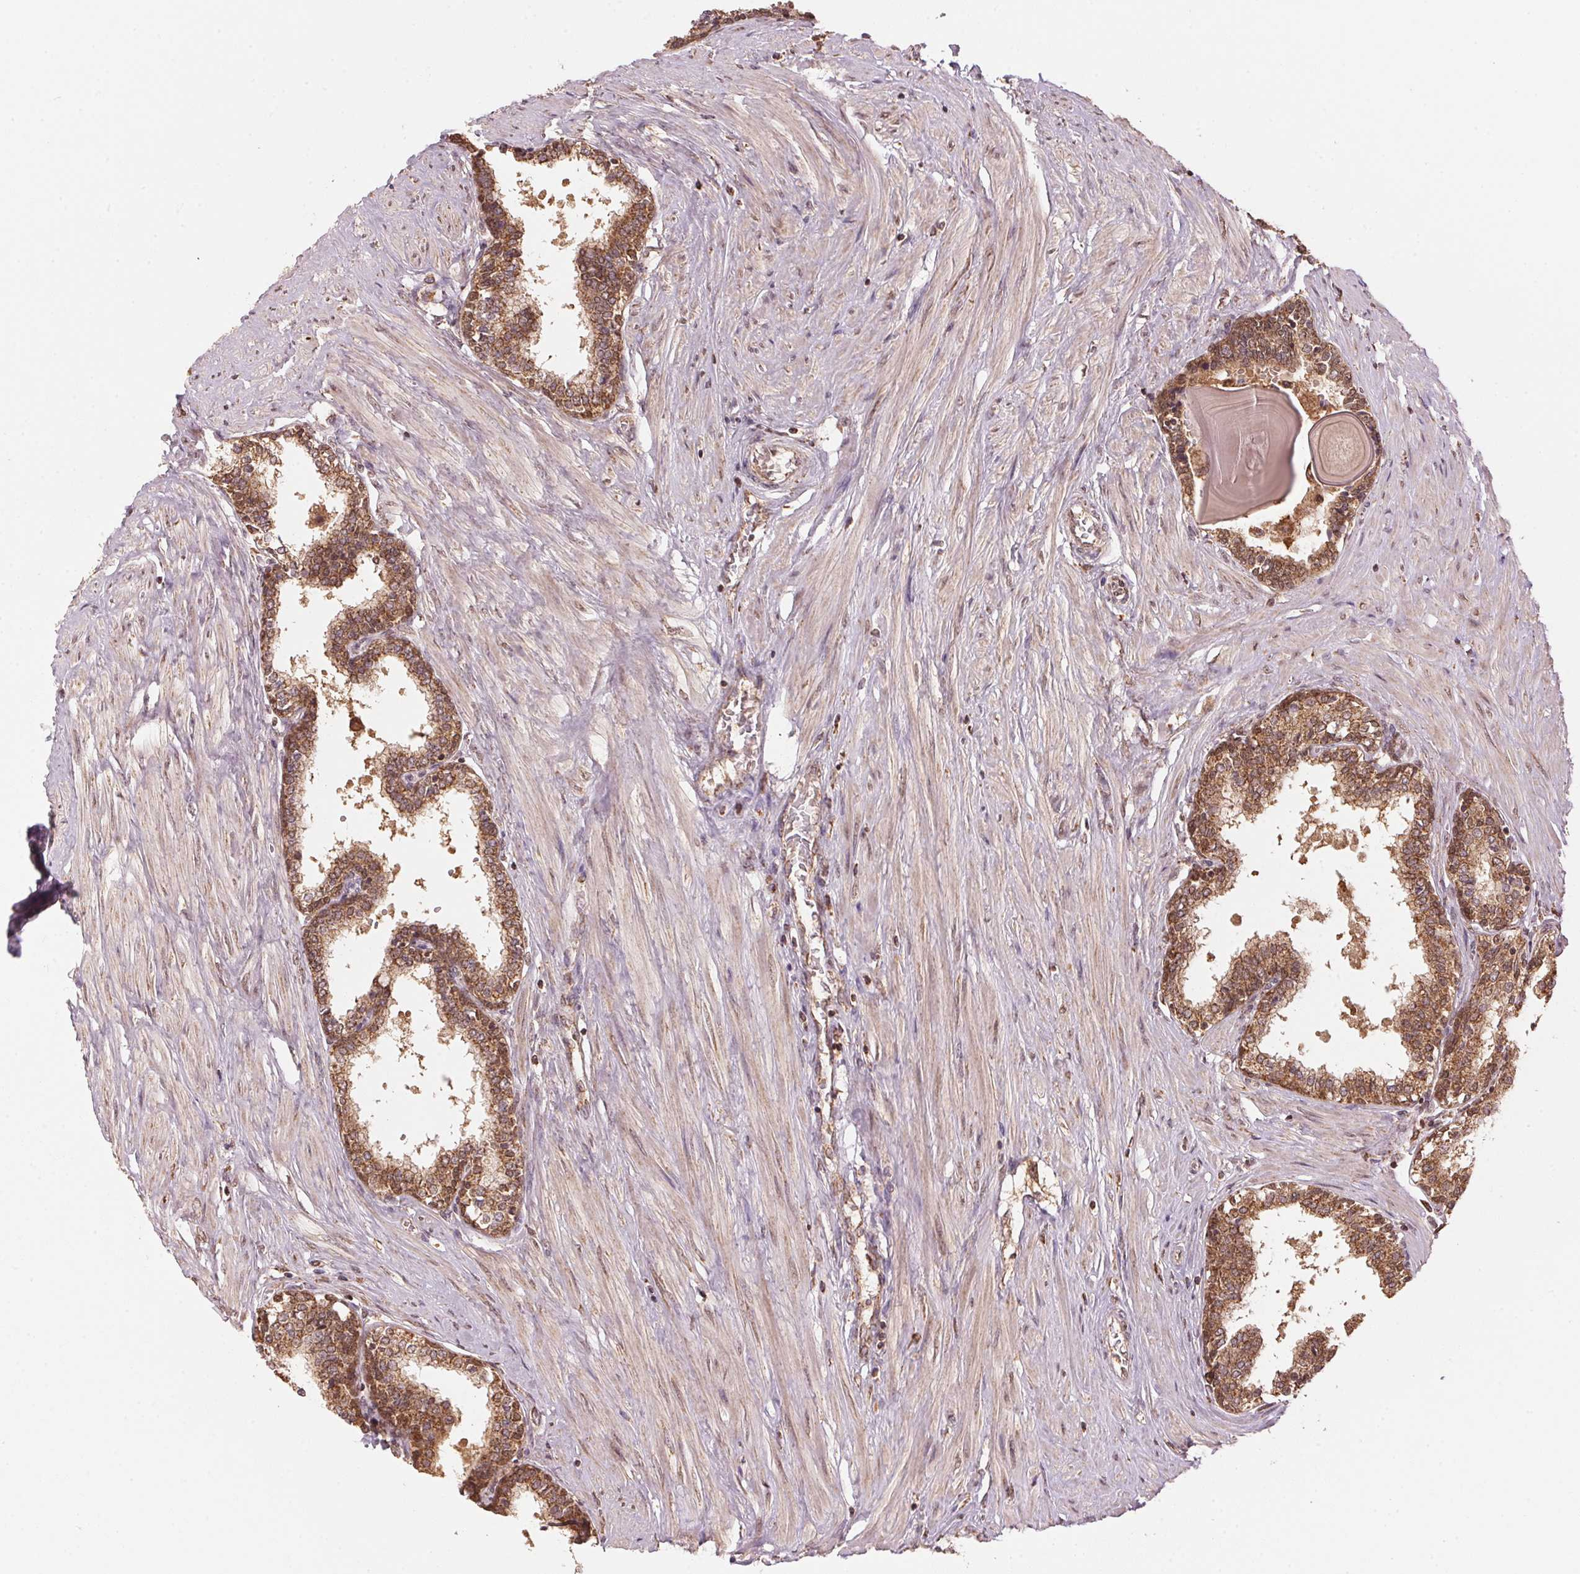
{"staining": {"intensity": "moderate", "quantity": ">75%", "location": "cytoplasmic/membranous"}, "tissue": "prostate", "cell_type": "Glandular cells", "image_type": "normal", "snomed": [{"axis": "morphology", "description": "Normal tissue, NOS"}, {"axis": "topography", "description": "Prostate"}], "caption": "Protein analysis of benign prostate demonstrates moderate cytoplasmic/membranous expression in about >75% of glandular cells.", "gene": "ARHGAP6", "patient": {"sex": "male", "age": 55}}